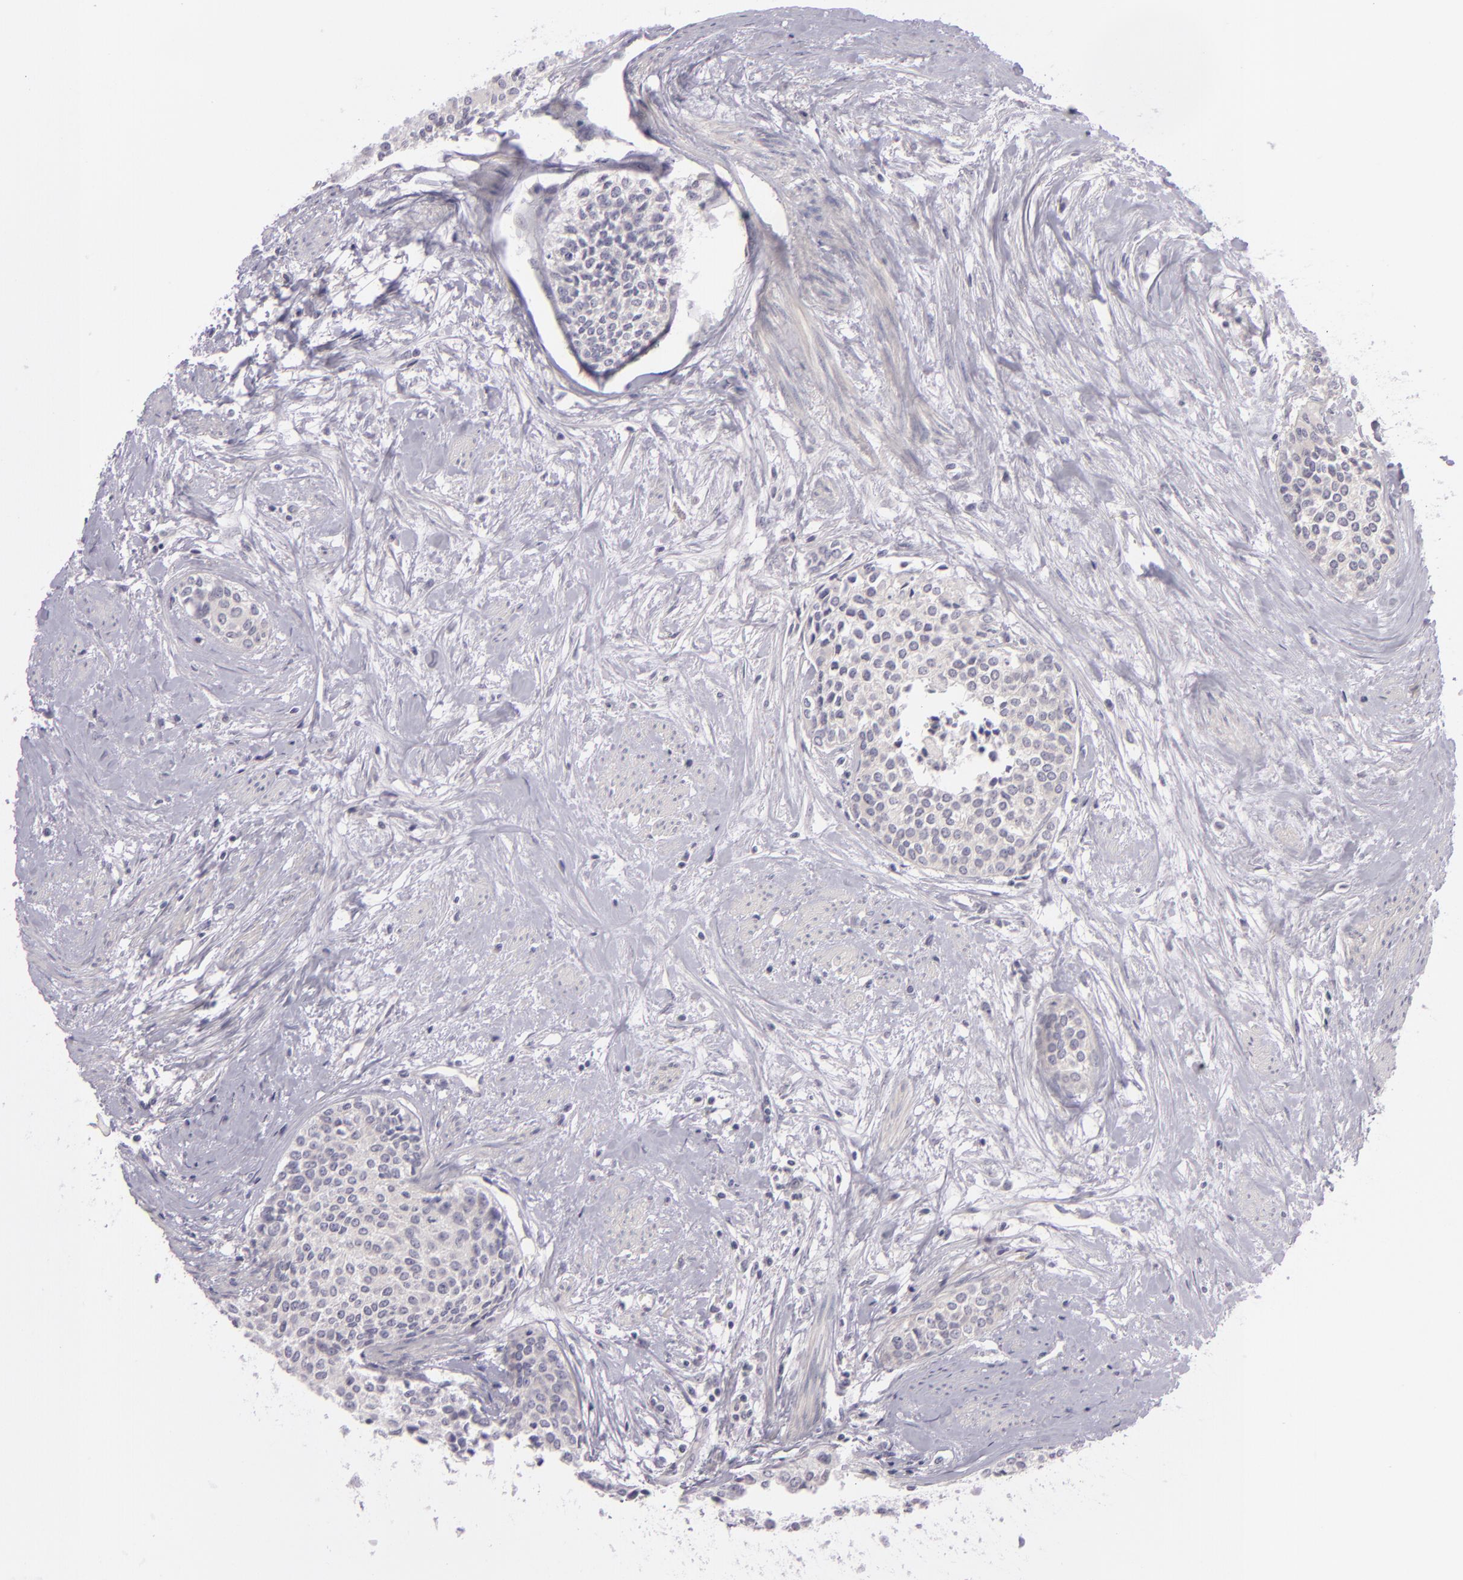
{"staining": {"intensity": "negative", "quantity": "none", "location": "none"}, "tissue": "urothelial cancer", "cell_type": "Tumor cells", "image_type": "cancer", "snomed": [{"axis": "morphology", "description": "Urothelial carcinoma, Low grade"}, {"axis": "topography", "description": "Urinary bladder"}], "caption": "This is an IHC histopathology image of human low-grade urothelial carcinoma. There is no positivity in tumor cells.", "gene": "DAG1", "patient": {"sex": "female", "age": 73}}